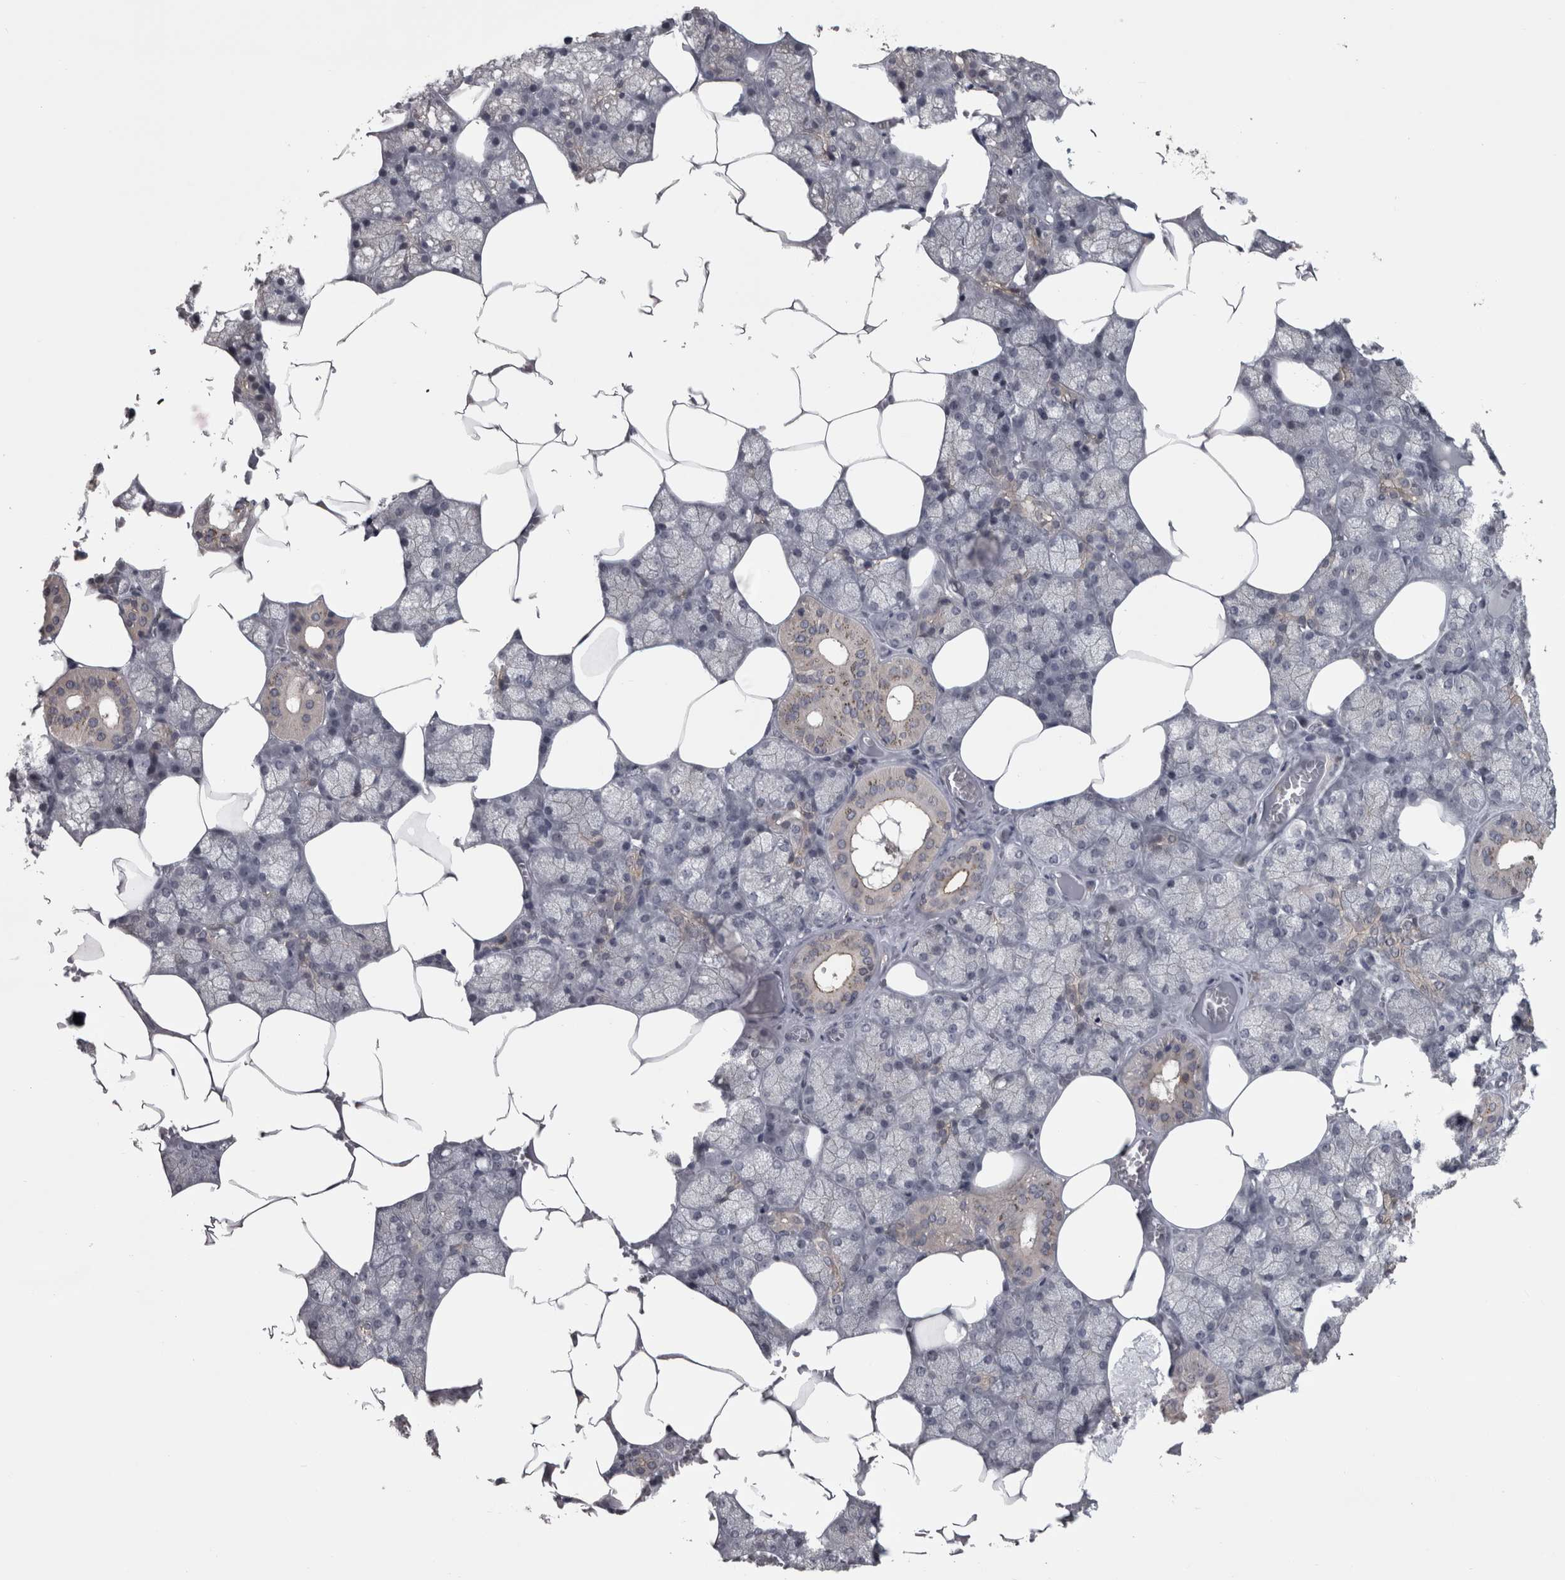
{"staining": {"intensity": "weak", "quantity": "<25%", "location": "cytoplasmic/membranous"}, "tissue": "salivary gland", "cell_type": "Glandular cells", "image_type": "normal", "snomed": [{"axis": "morphology", "description": "Normal tissue, NOS"}, {"axis": "topography", "description": "Salivary gland"}], "caption": "A histopathology image of human salivary gland is negative for staining in glandular cells. (Stains: DAB (3,3'-diaminobenzidine) immunohistochemistry (IHC) with hematoxylin counter stain, Microscopy: brightfield microscopy at high magnification).", "gene": "PRKCI", "patient": {"sex": "male", "age": 62}}